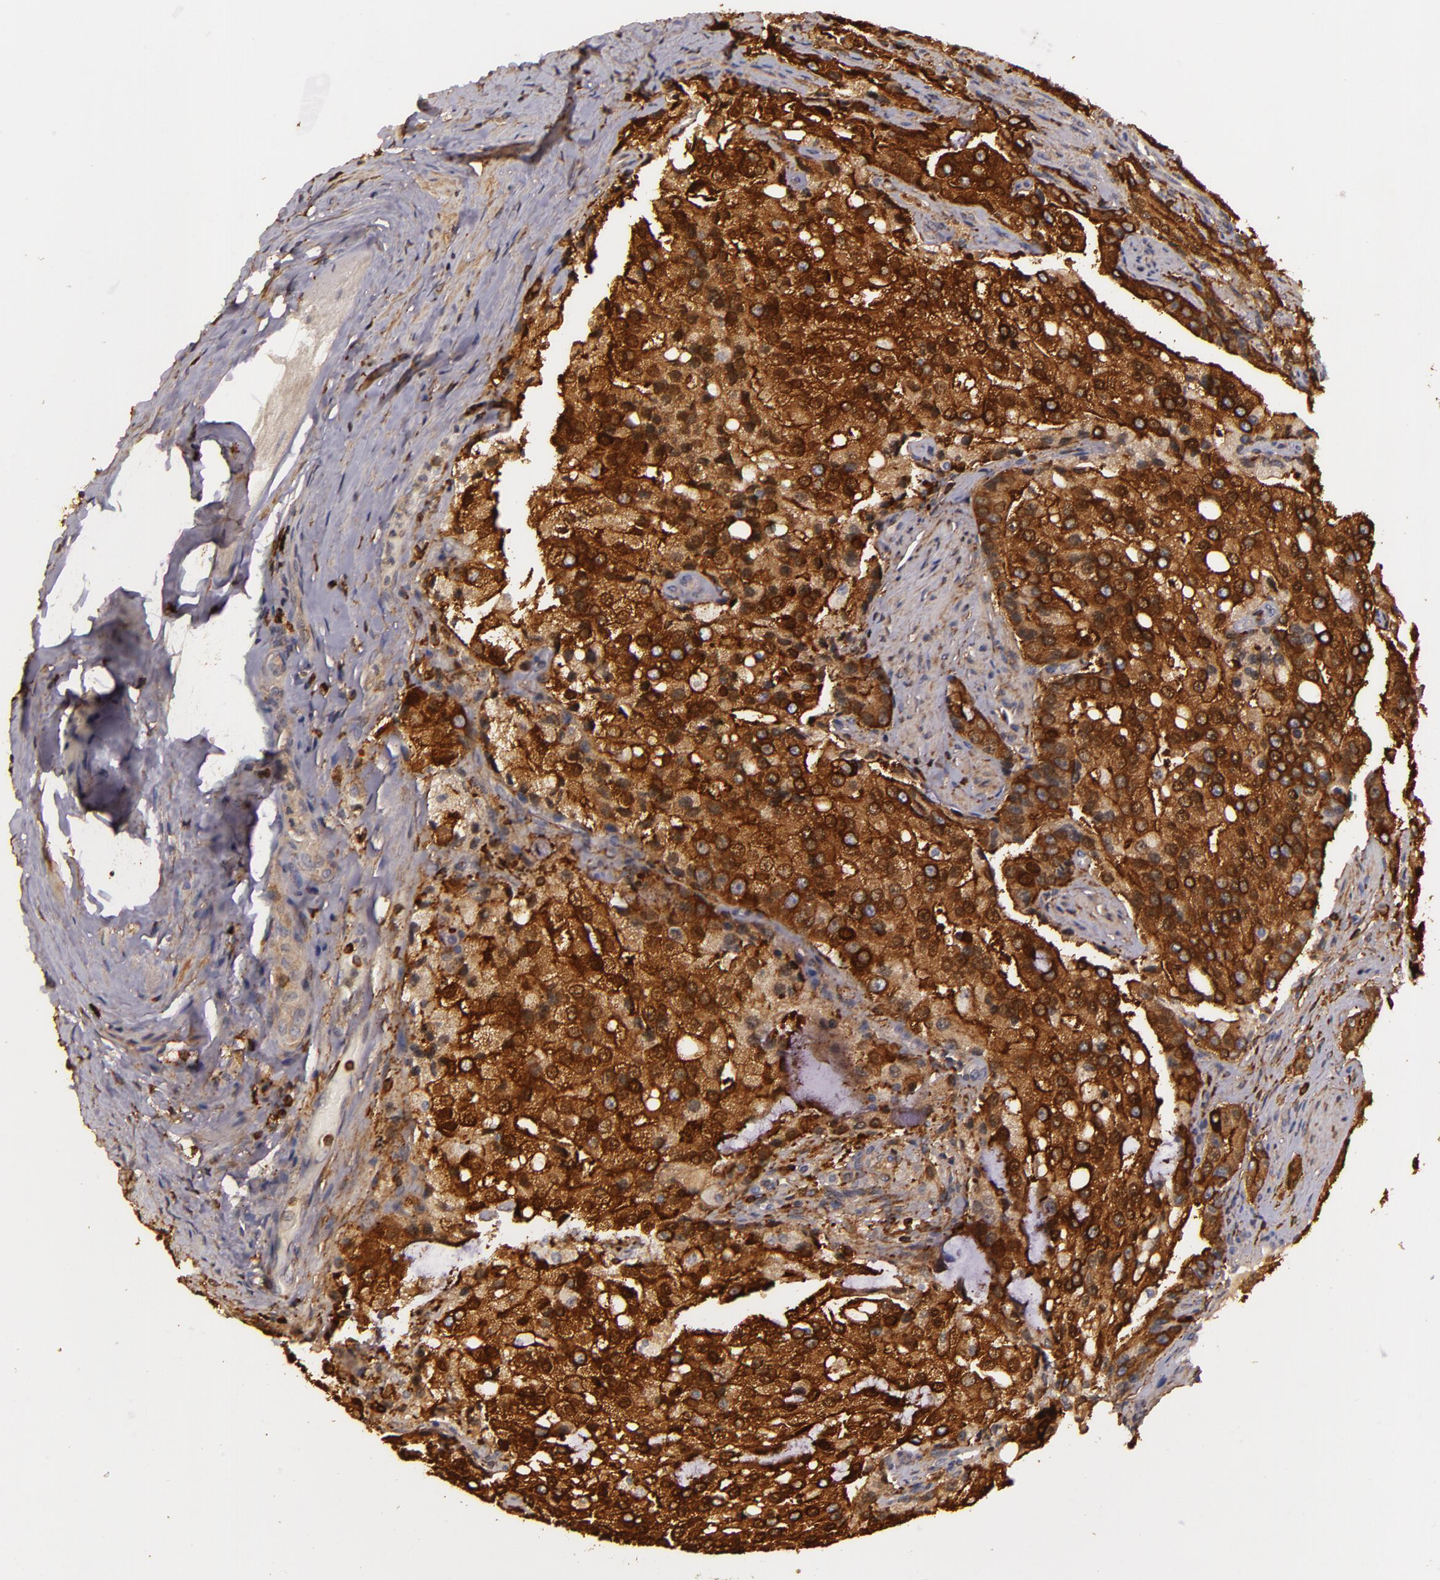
{"staining": {"intensity": "strong", "quantity": ">75%", "location": "cytoplasmic/membranous"}, "tissue": "prostate cancer", "cell_type": "Tumor cells", "image_type": "cancer", "snomed": [{"axis": "morphology", "description": "Adenocarcinoma, Medium grade"}, {"axis": "topography", "description": "Prostate"}], "caption": "Adenocarcinoma (medium-grade) (prostate) tissue exhibits strong cytoplasmic/membranous staining in approximately >75% of tumor cells, visualized by immunohistochemistry. The staining was performed using DAB (3,3'-diaminobenzidine) to visualize the protein expression in brown, while the nuclei were stained in blue with hematoxylin (Magnification: 20x).", "gene": "SLC9A3R1", "patient": {"sex": "male", "age": 72}}